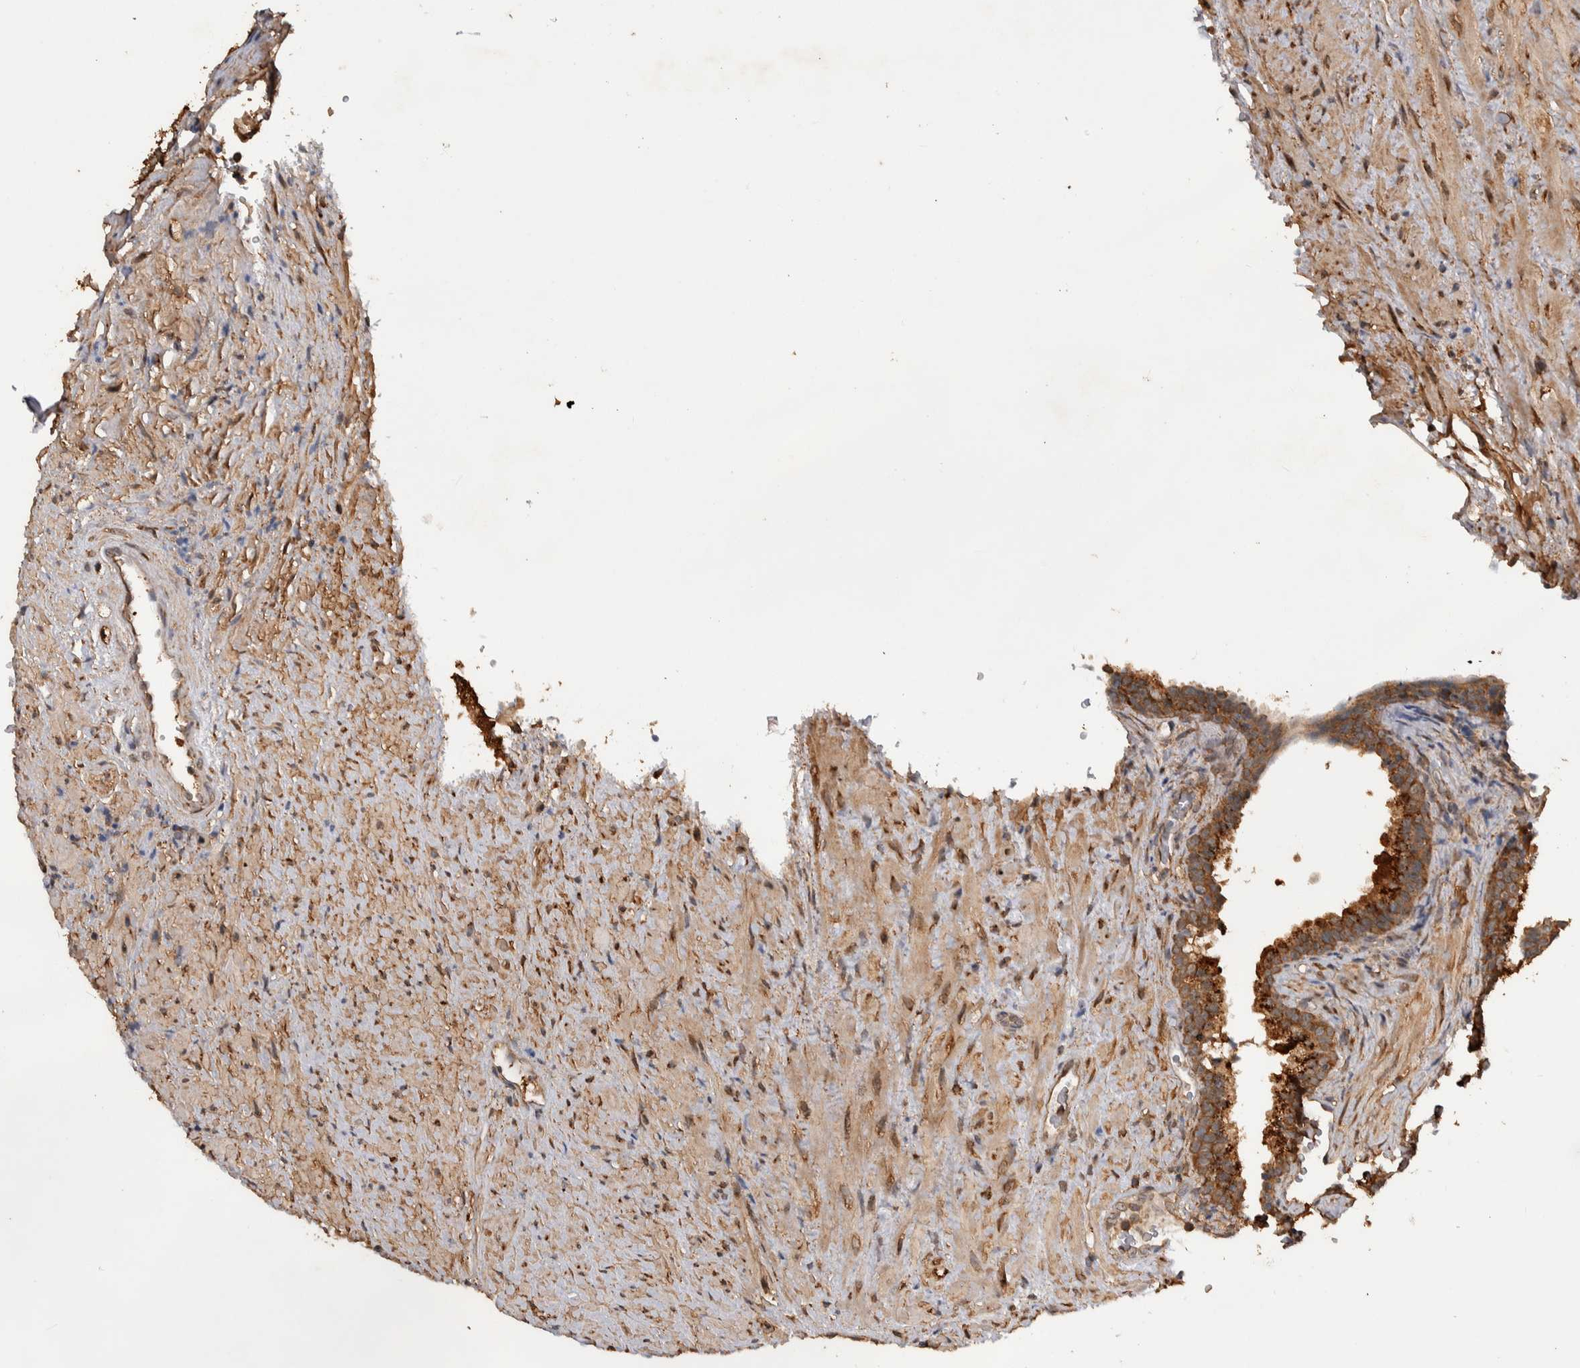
{"staining": {"intensity": "moderate", "quantity": ">75%", "location": "cytoplasmic/membranous"}, "tissue": "prostate", "cell_type": "Glandular cells", "image_type": "normal", "snomed": [{"axis": "morphology", "description": "Normal tissue, NOS"}, {"axis": "topography", "description": "Prostate"}], "caption": "A medium amount of moderate cytoplasmic/membranous staining is seen in about >75% of glandular cells in normal prostate. (Stains: DAB (3,3'-diaminobenzidine) in brown, nuclei in blue, Microscopy: brightfield microscopy at high magnification).", "gene": "DVL2", "patient": {"sex": "male", "age": 76}}